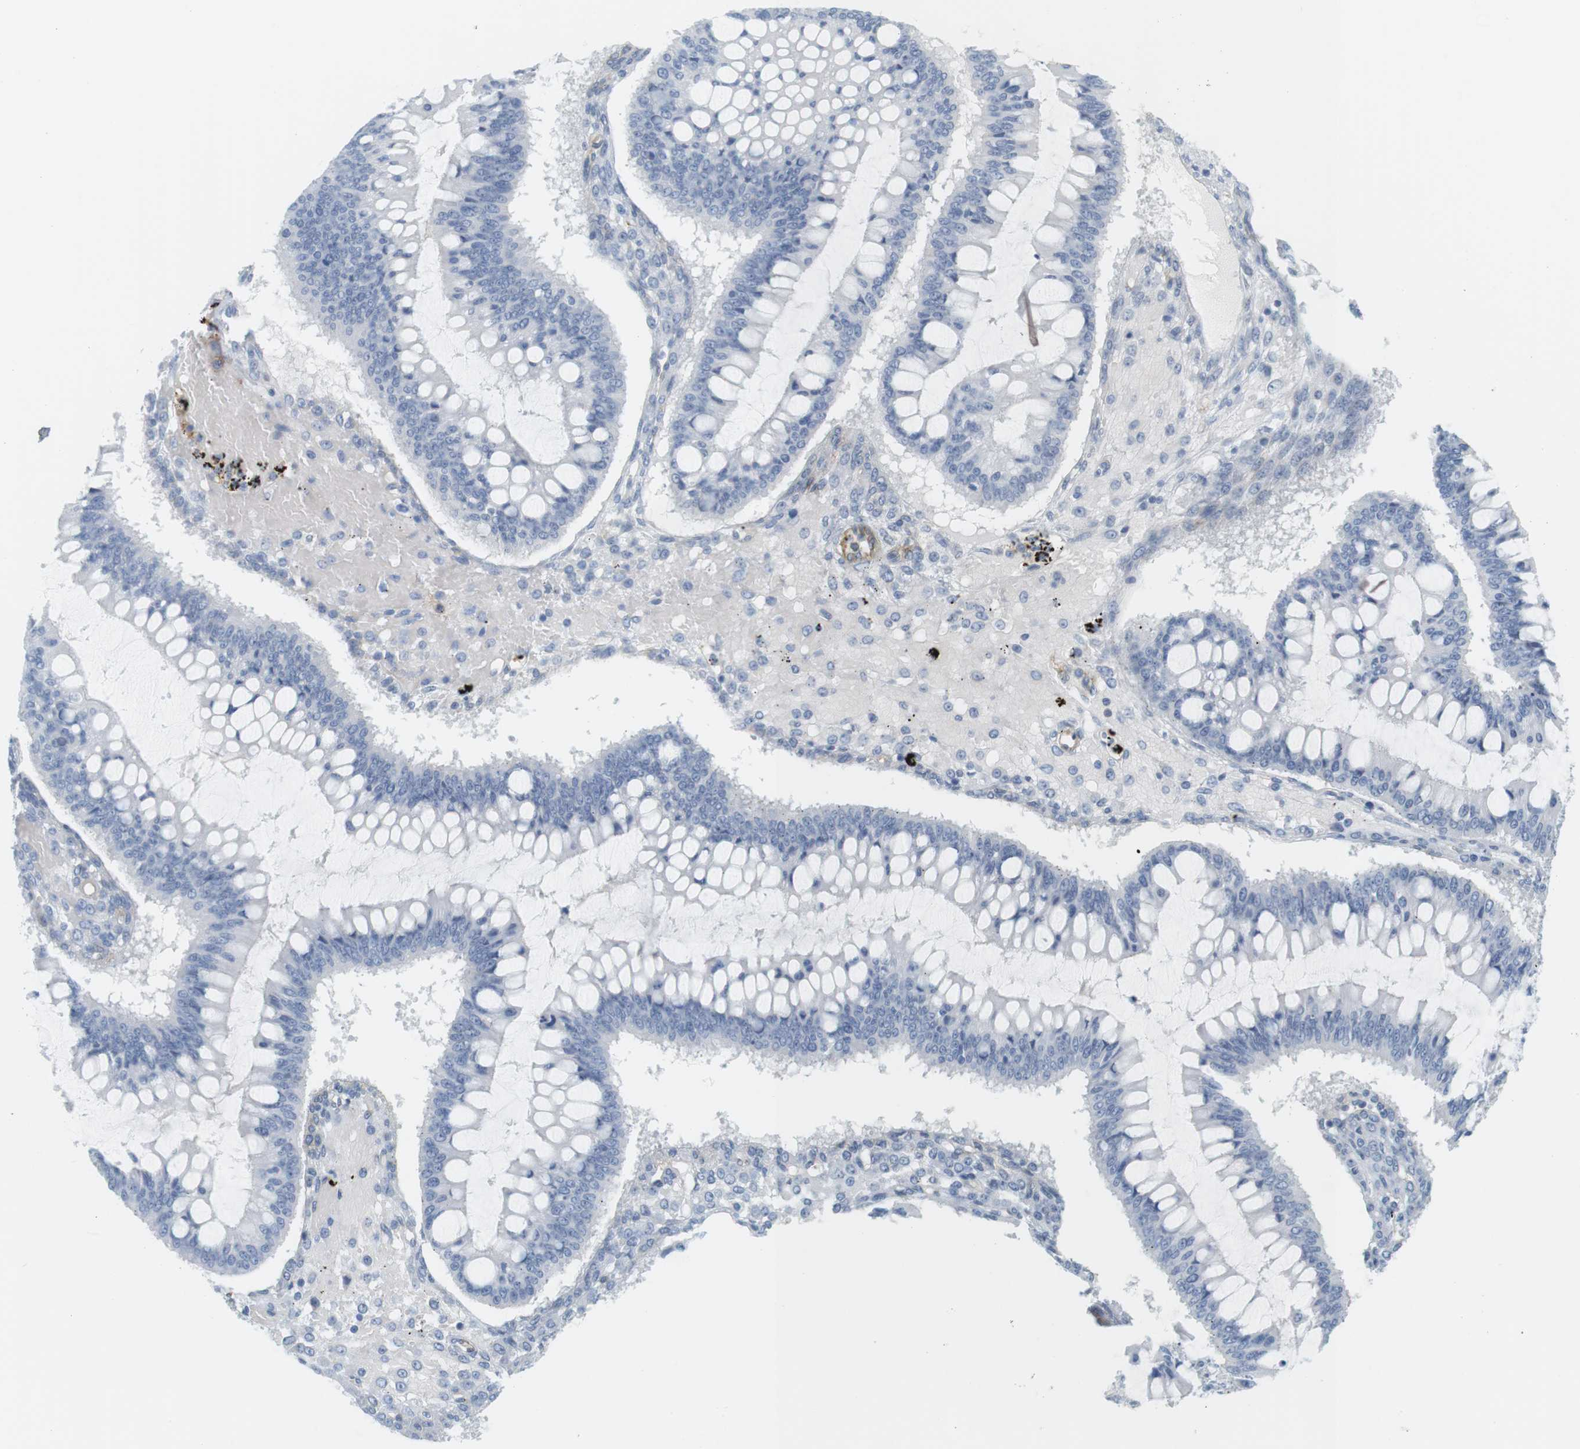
{"staining": {"intensity": "negative", "quantity": "none", "location": "none"}, "tissue": "ovarian cancer", "cell_type": "Tumor cells", "image_type": "cancer", "snomed": [{"axis": "morphology", "description": "Cystadenocarcinoma, mucinous, NOS"}, {"axis": "topography", "description": "Ovary"}], "caption": "A high-resolution image shows immunohistochemistry (IHC) staining of ovarian cancer (mucinous cystadenocarcinoma), which reveals no significant staining in tumor cells.", "gene": "F2R", "patient": {"sex": "female", "age": 73}}